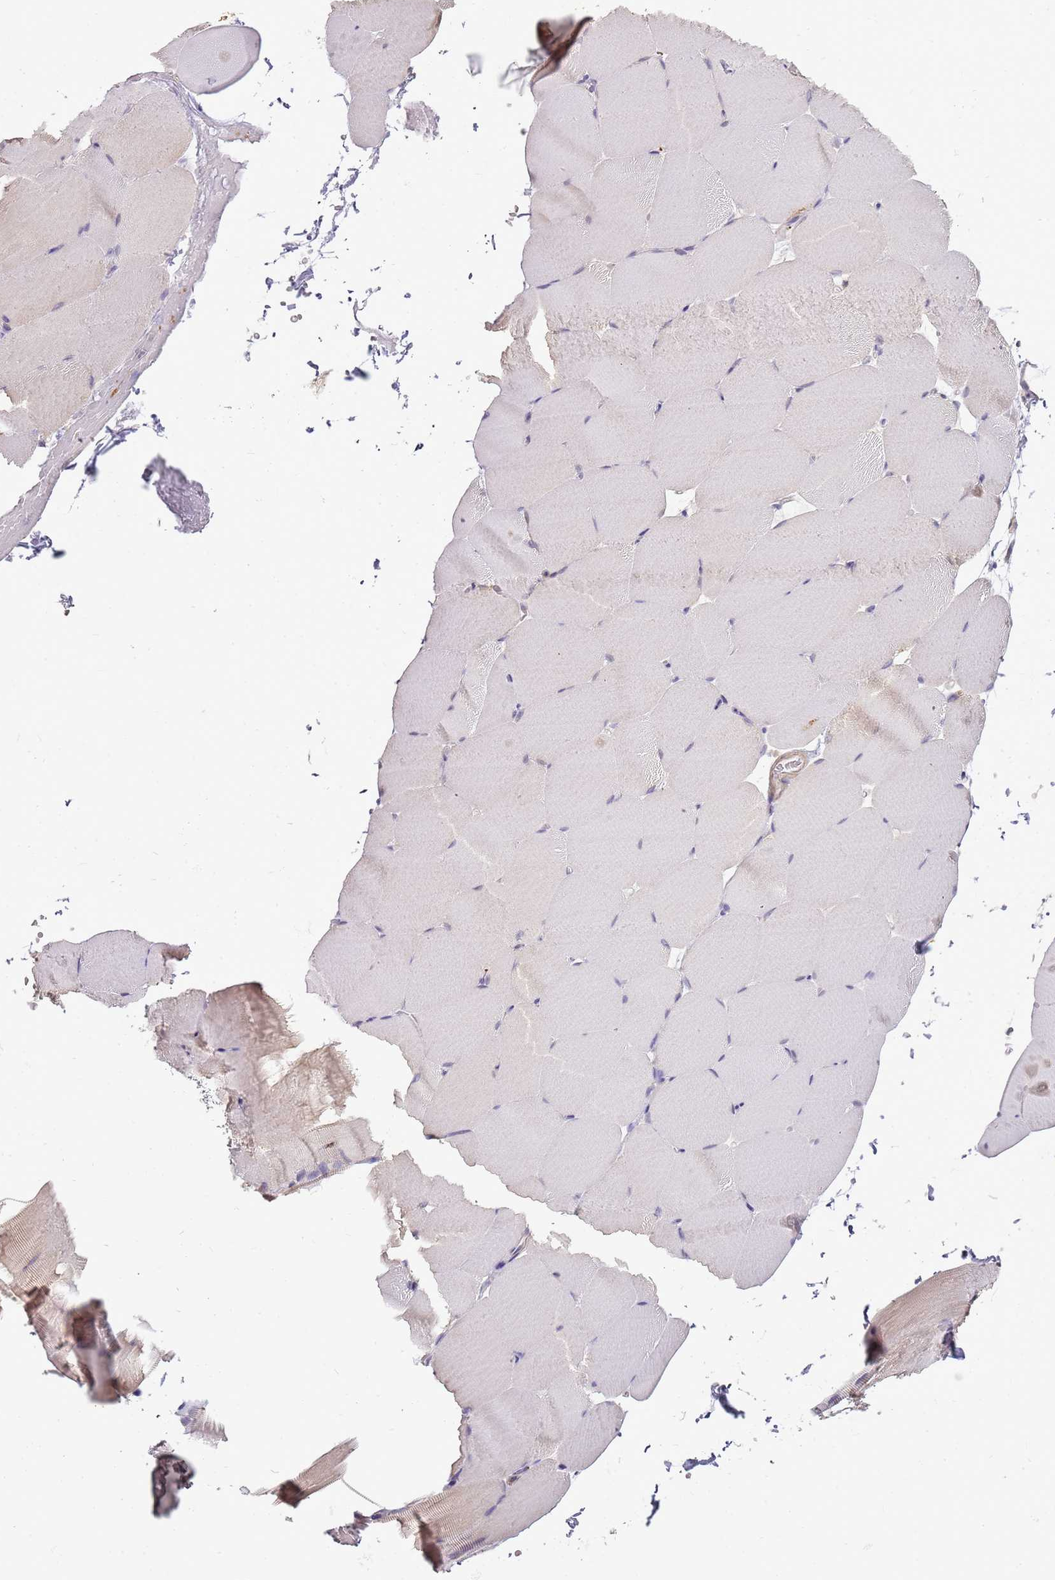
{"staining": {"intensity": "negative", "quantity": "none", "location": "none"}, "tissue": "skeletal muscle", "cell_type": "Myocytes", "image_type": "normal", "snomed": [{"axis": "morphology", "description": "Normal tissue, NOS"}, {"axis": "topography", "description": "Skeletal muscle"}, {"axis": "topography", "description": "Parathyroid gland"}], "caption": "The photomicrograph demonstrates no significant expression in myocytes of skeletal muscle. (DAB IHC visualized using brightfield microscopy, high magnification).", "gene": "CAPN7", "patient": {"sex": "female", "age": 37}}